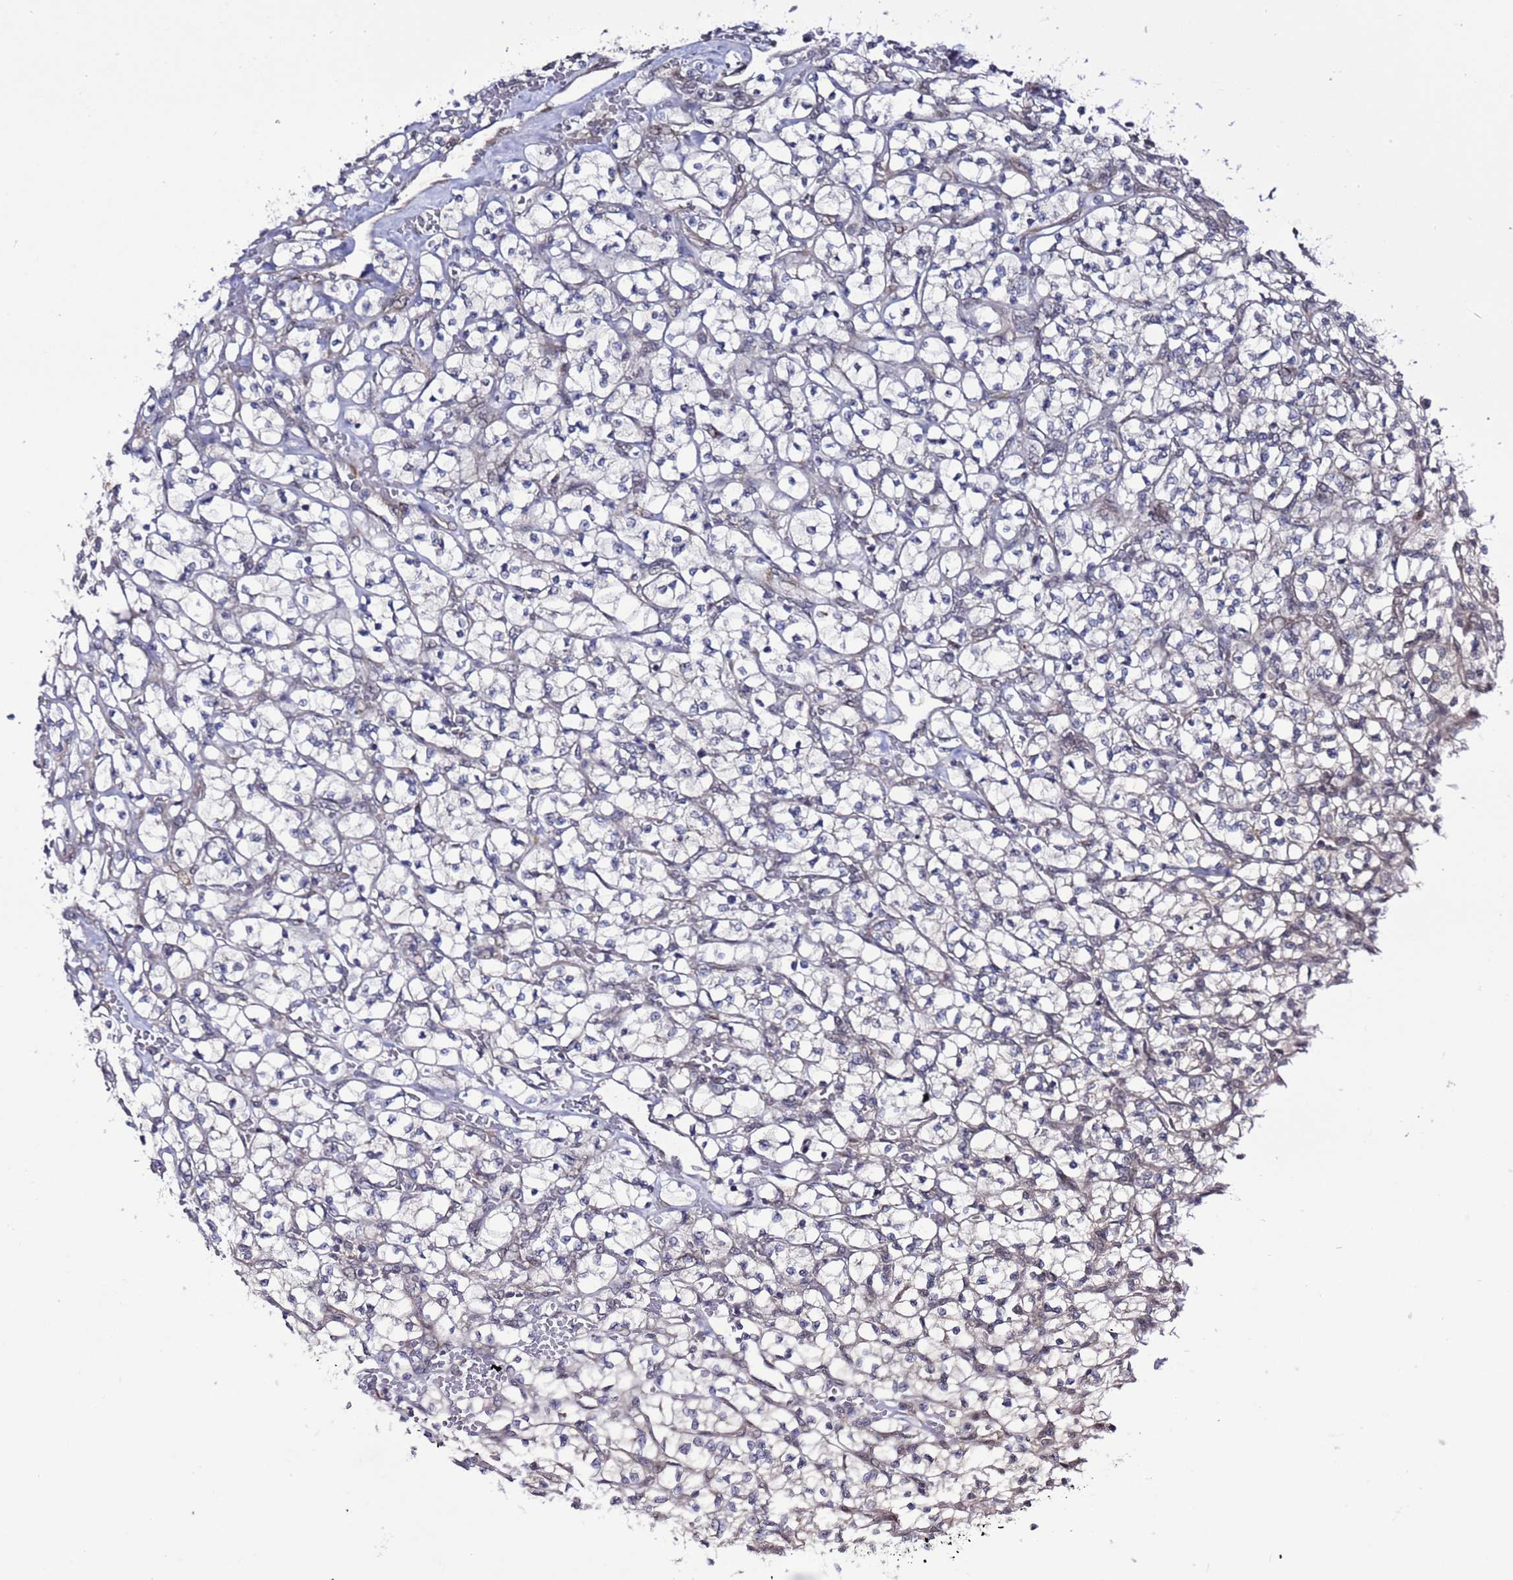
{"staining": {"intensity": "negative", "quantity": "none", "location": "none"}, "tissue": "renal cancer", "cell_type": "Tumor cells", "image_type": "cancer", "snomed": [{"axis": "morphology", "description": "Adenocarcinoma, NOS"}, {"axis": "topography", "description": "Kidney"}], "caption": "IHC of human renal cancer (adenocarcinoma) demonstrates no expression in tumor cells.", "gene": "POLR2D", "patient": {"sex": "female", "age": 64}}